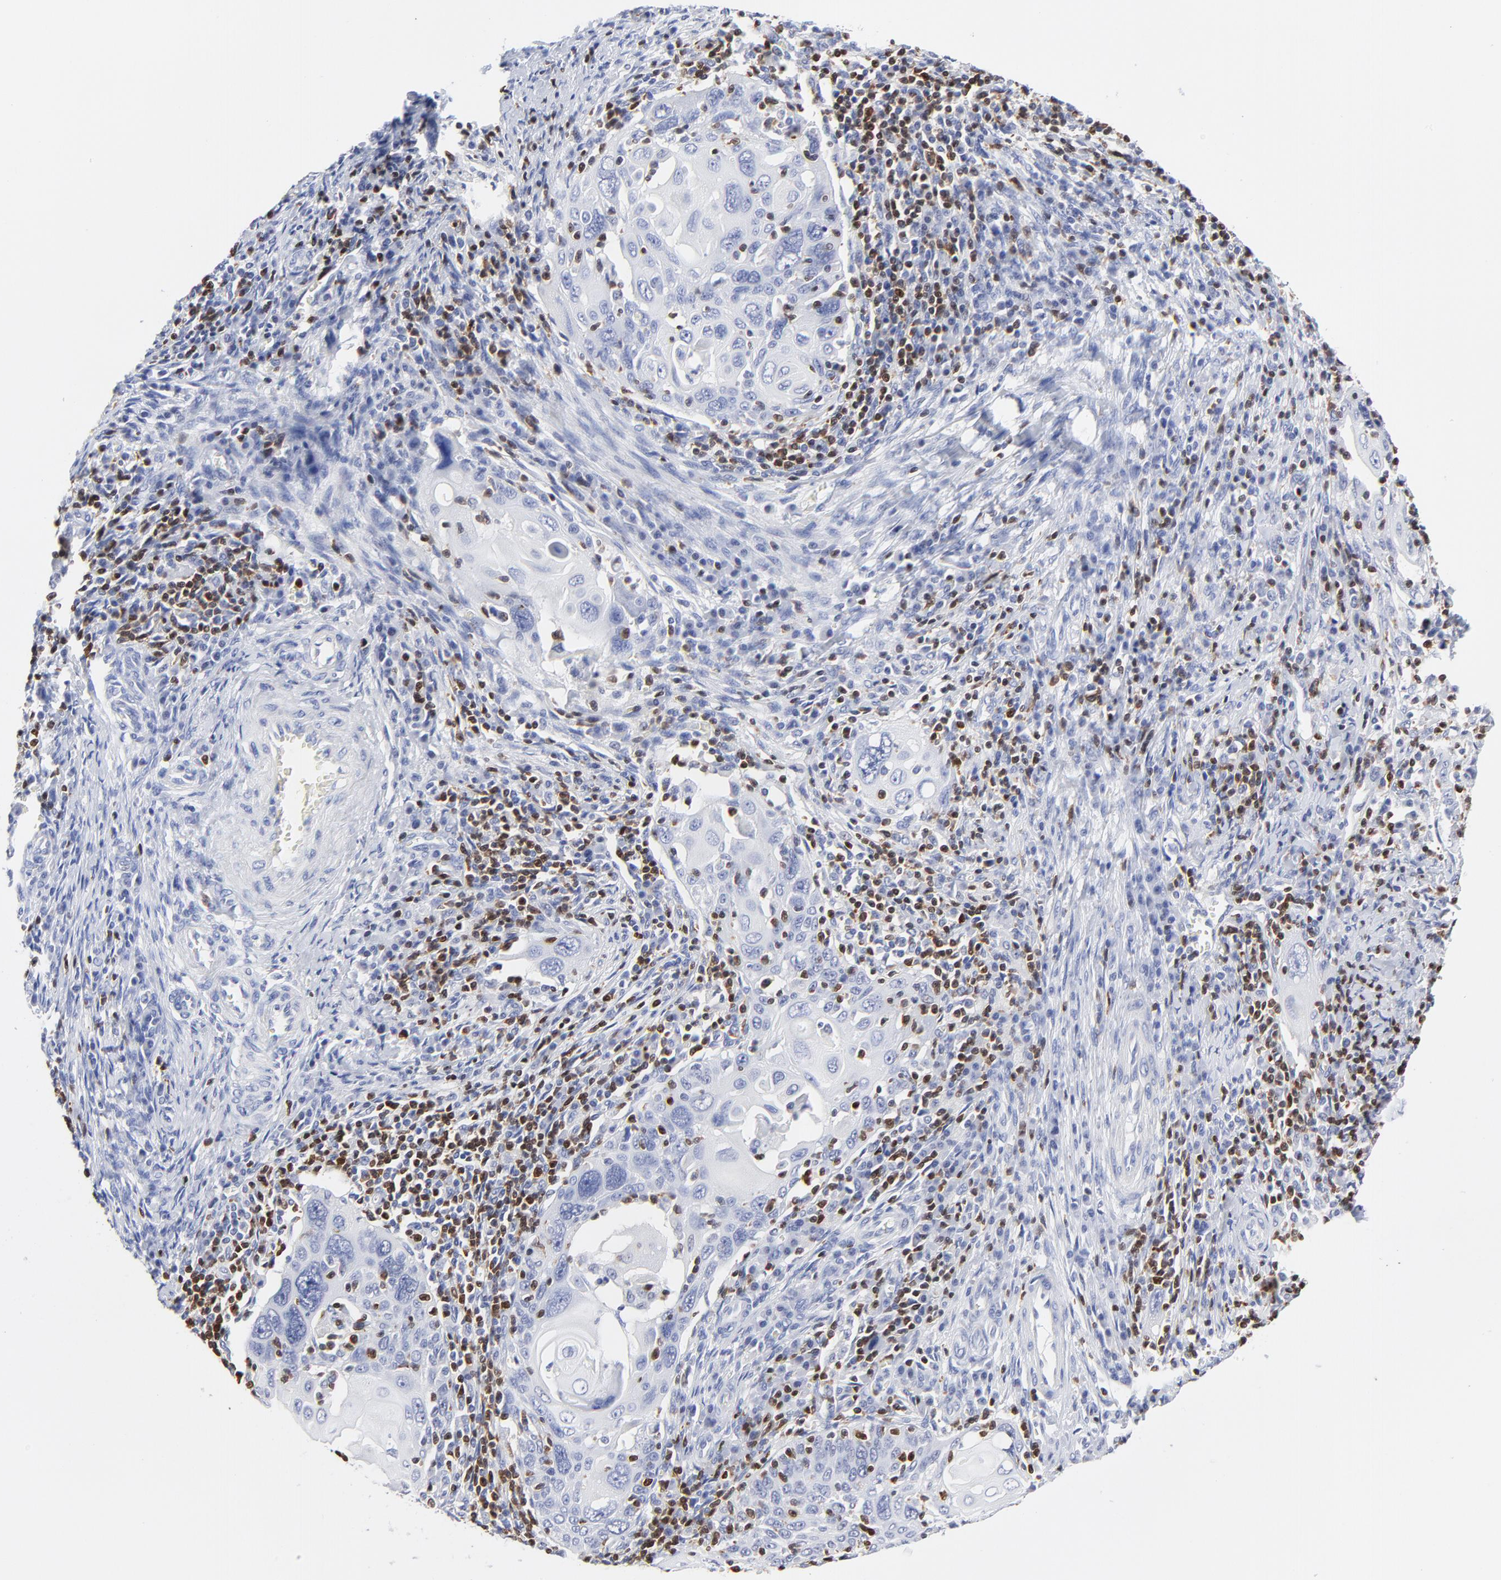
{"staining": {"intensity": "negative", "quantity": "none", "location": "none"}, "tissue": "cervical cancer", "cell_type": "Tumor cells", "image_type": "cancer", "snomed": [{"axis": "morphology", "description": "Squamous cell carcinoma, NOS"}, {"axis": "topography", "description": "Cervix"}], "caption": "This is an immunohistochemistry micrograph of cervical squamous cell carcinoma. There is no positivity in tumor cells.", "gene": "ZAP70", "patient": {"sex": "female", "age": 54}}